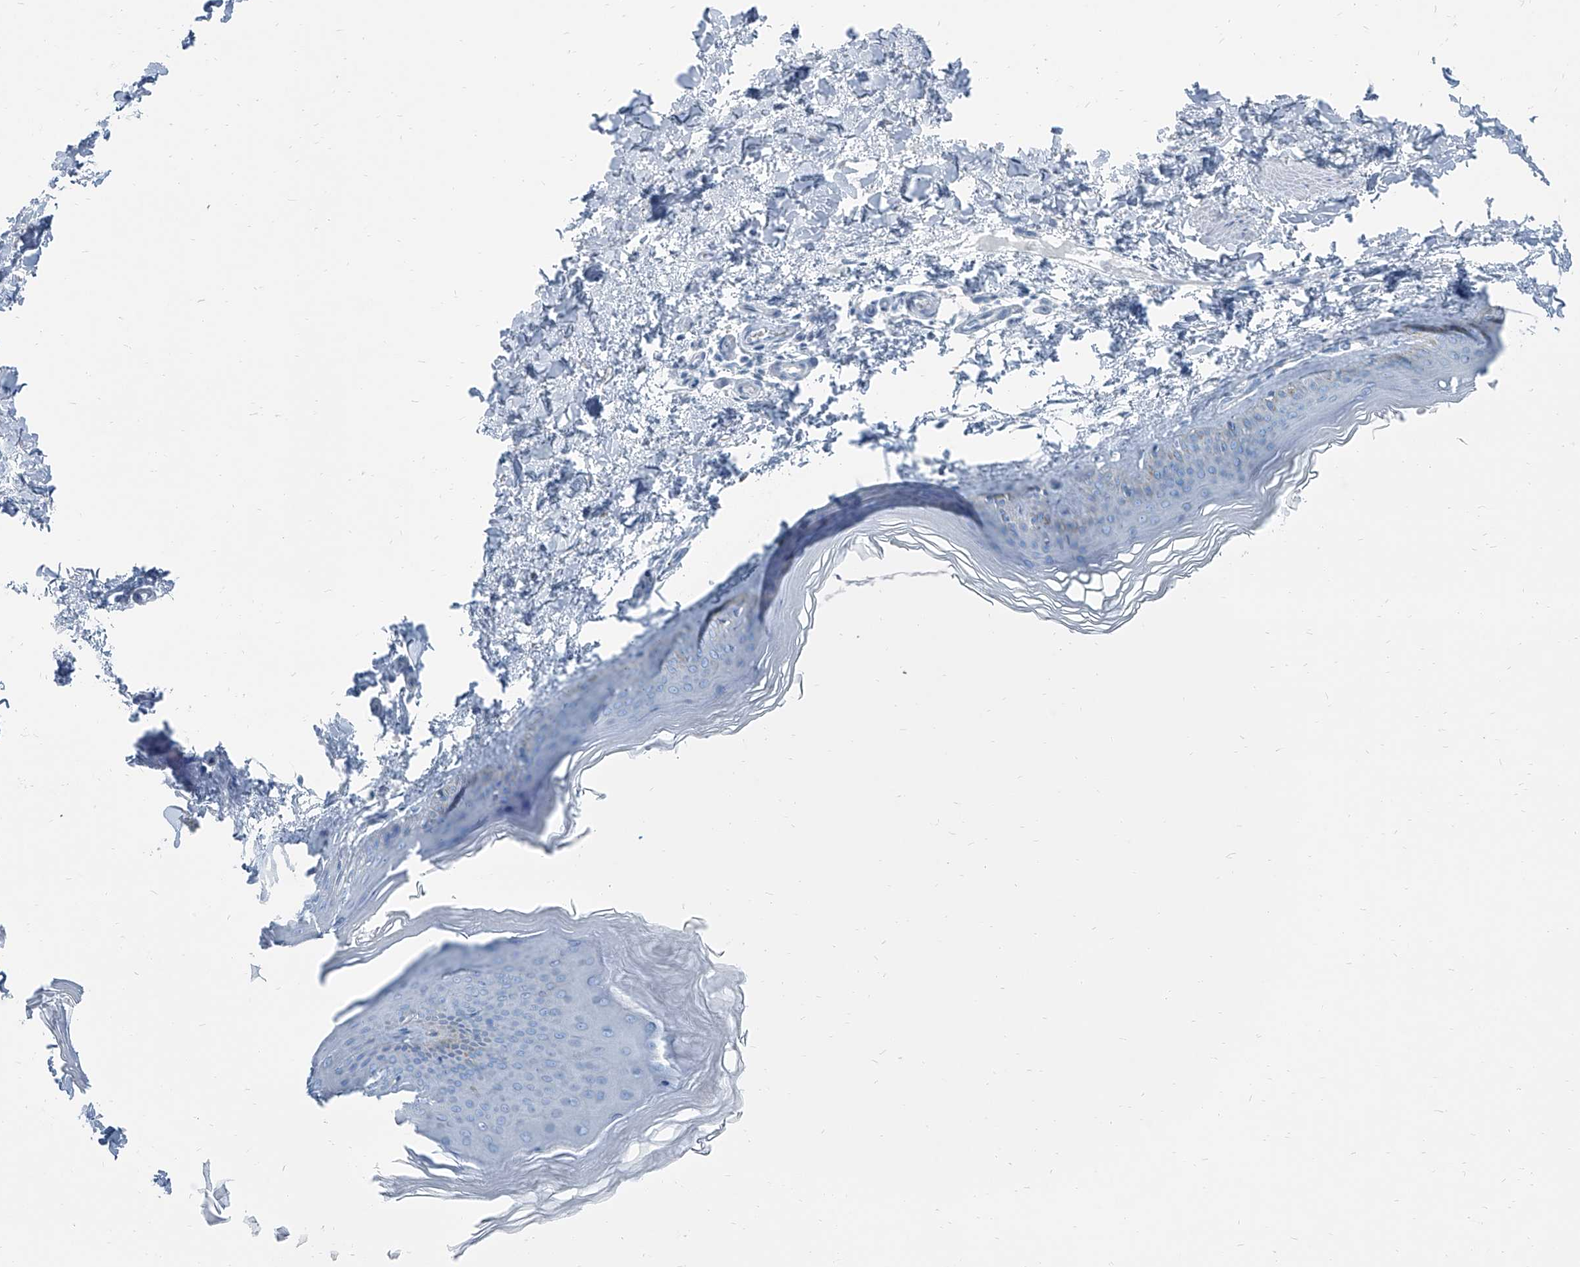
{"staining": {"intensity": "negative", "quantity": "none", "location": "none"}, "tissue": "skin", "cell_type": "Fibroblasts", "image_type": "normal", "snomed": [{"axis": "morphology", "description": "Normal tissue, NOS"}, {"axis": "topography", "description": "Skin"}], "caption": "Immunohistochemical staining of benign human skin displays no significant expression in fibroblasts.", "gene": "RGN", "patient": {"sex": "female", "age": 27}}